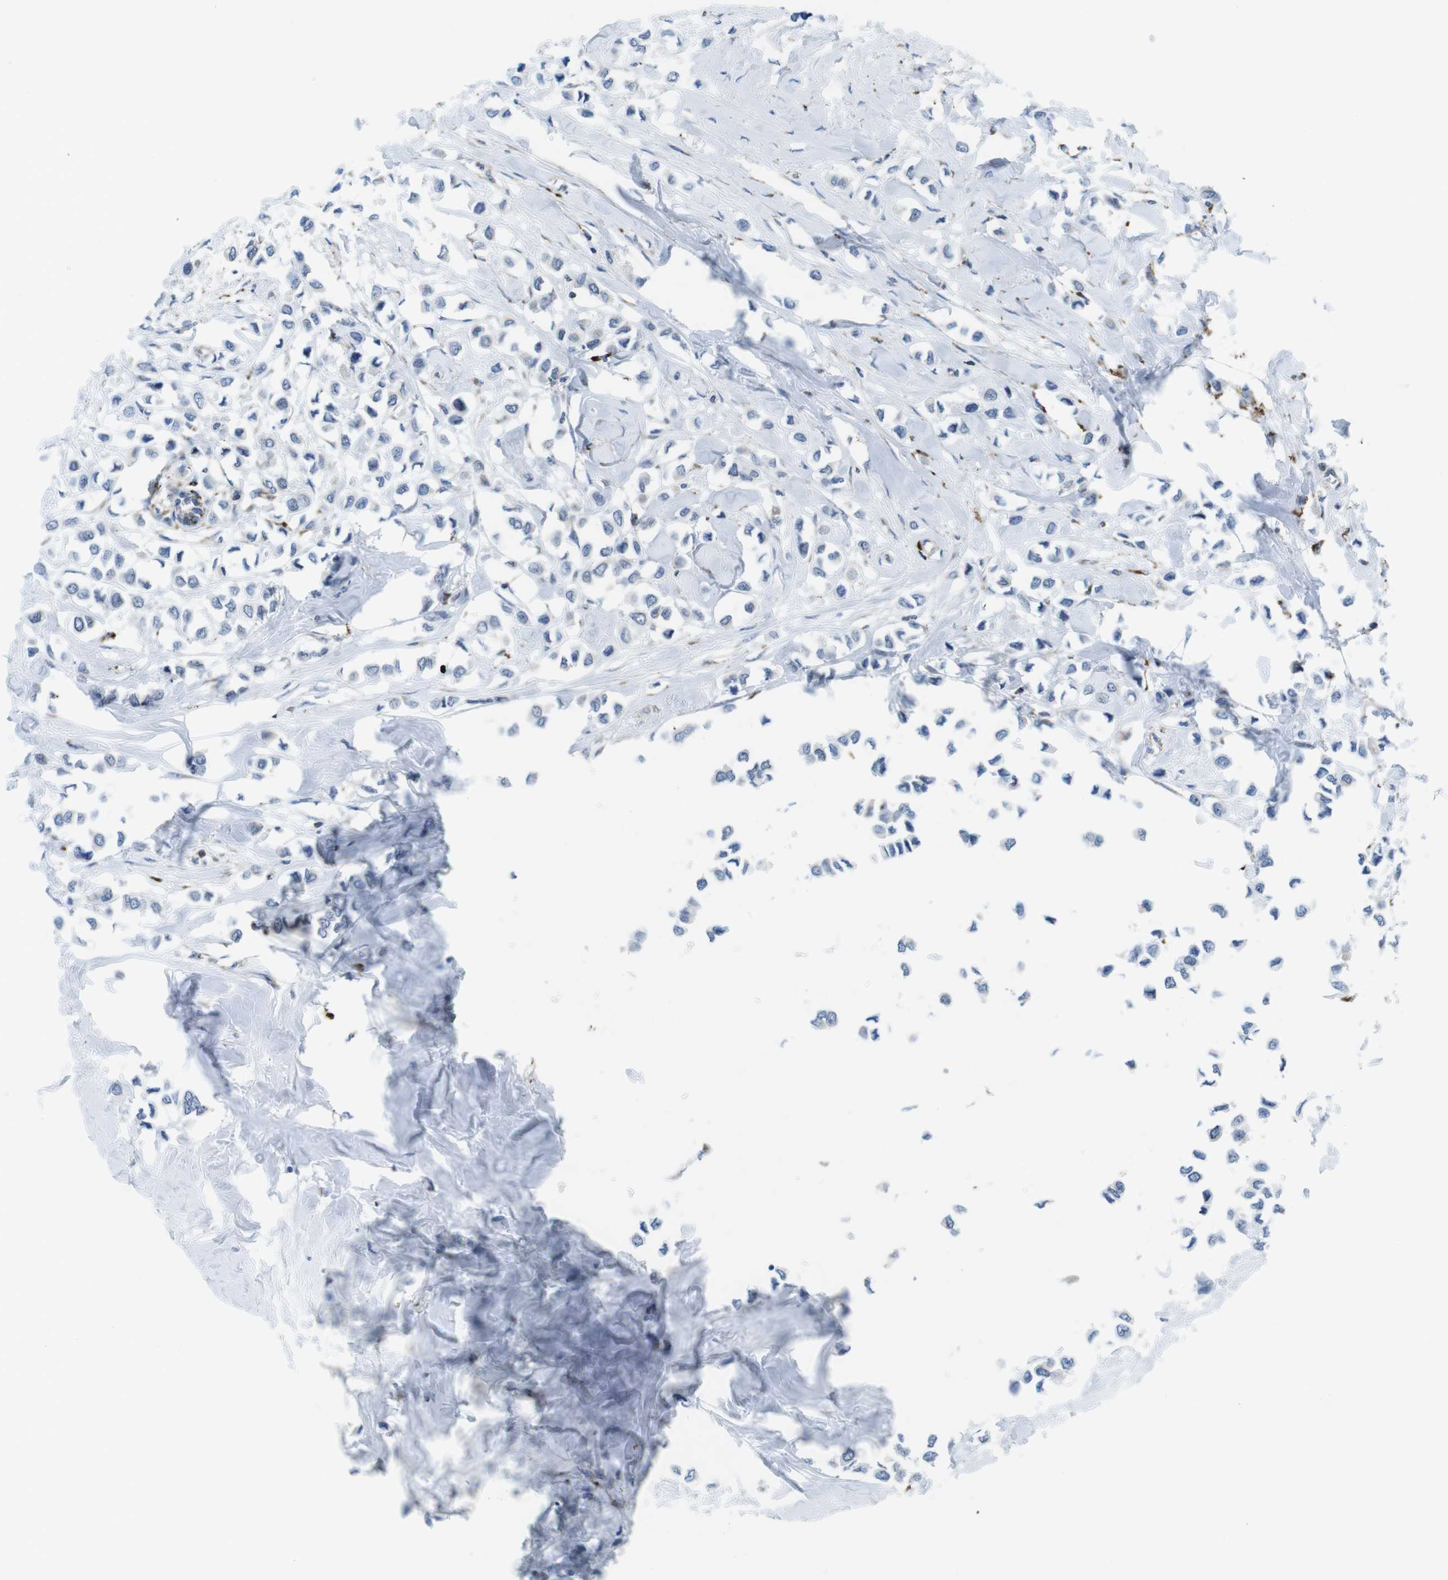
{"staining": {"intensity": "negative", "quantity": "none", "location": "none"}, "tissue": "breast cancer", "cell_type": "Tumor cells", "image_type": "cancer", "snomed": [{"axis": "morphology", "description": "Lobular carcinoma"}, {"axis": "topography", "description": "Breast"}], "caption": "This micrograph is of lobular carcinoma (breast) stained with immunohistochemistry to label a protein in brown with the nuclei are counter-stained blue. There is no staining in tumor cells.", "gene": "KCNE3", "patient": {"sex": "female", "age": 51}}